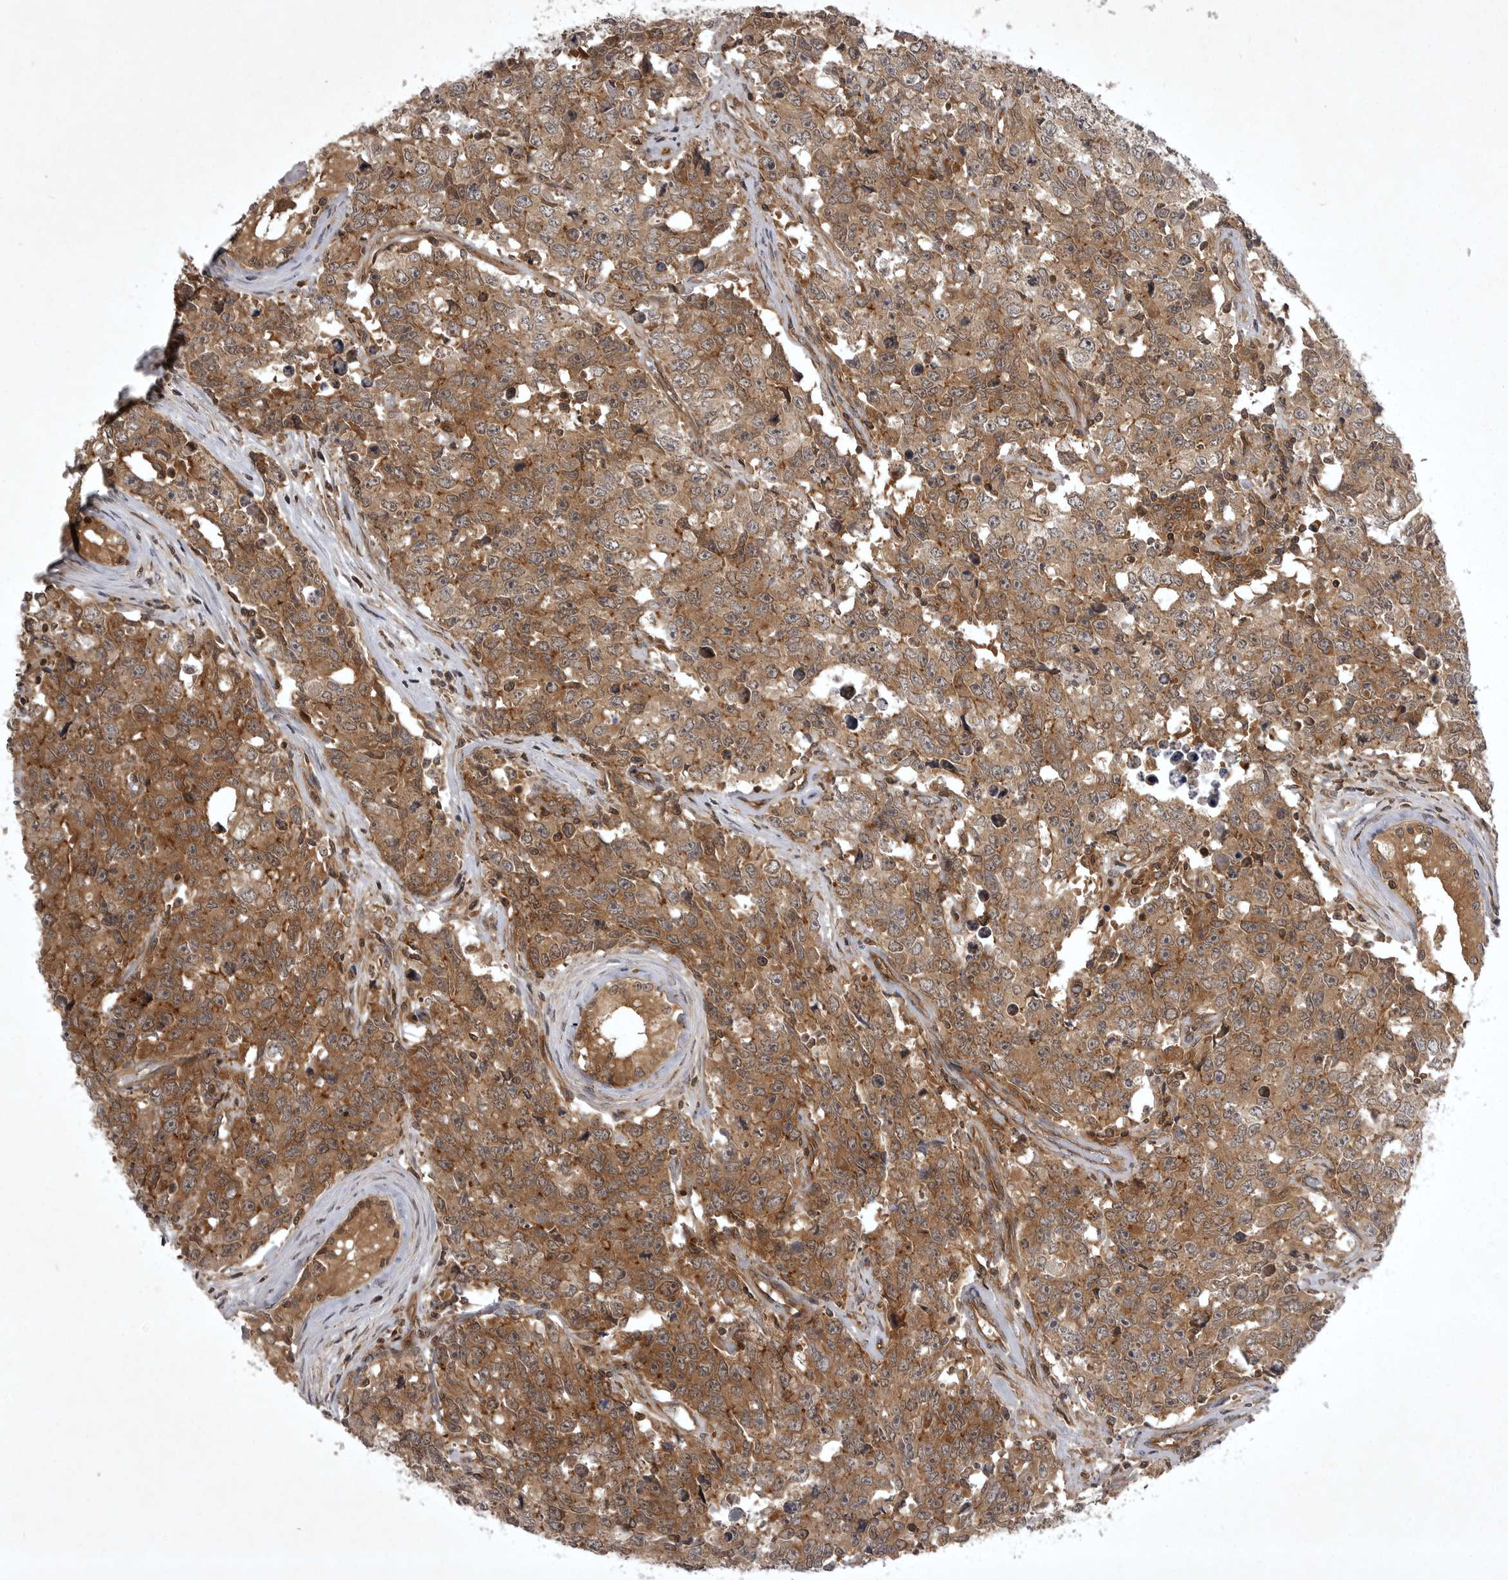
{"staining": {"intensity": "moderate", "quantity": ">75%", "location": "cytoplasmic/membranous"}, "tissue": "testis cancer", "cell_type": "Tumor cells", "image_type": "cancer", "snomed": [{"axis": "morphology", "description": "Carcinoma, Embryonal, NOS"}, {"axis": "topography", "description": "Testis"}], "caption": "Immunohistochemistry (IHC) photomicrograph of human testis cancer (embryonal carcinoma) stained for a protein (brown), which shows medium levels of moderate cytoplasmic/membranous positivity in approximately >75% of tumor cells.", "gene": "STK24", "patient": {"sex": "male", "age": 28}}